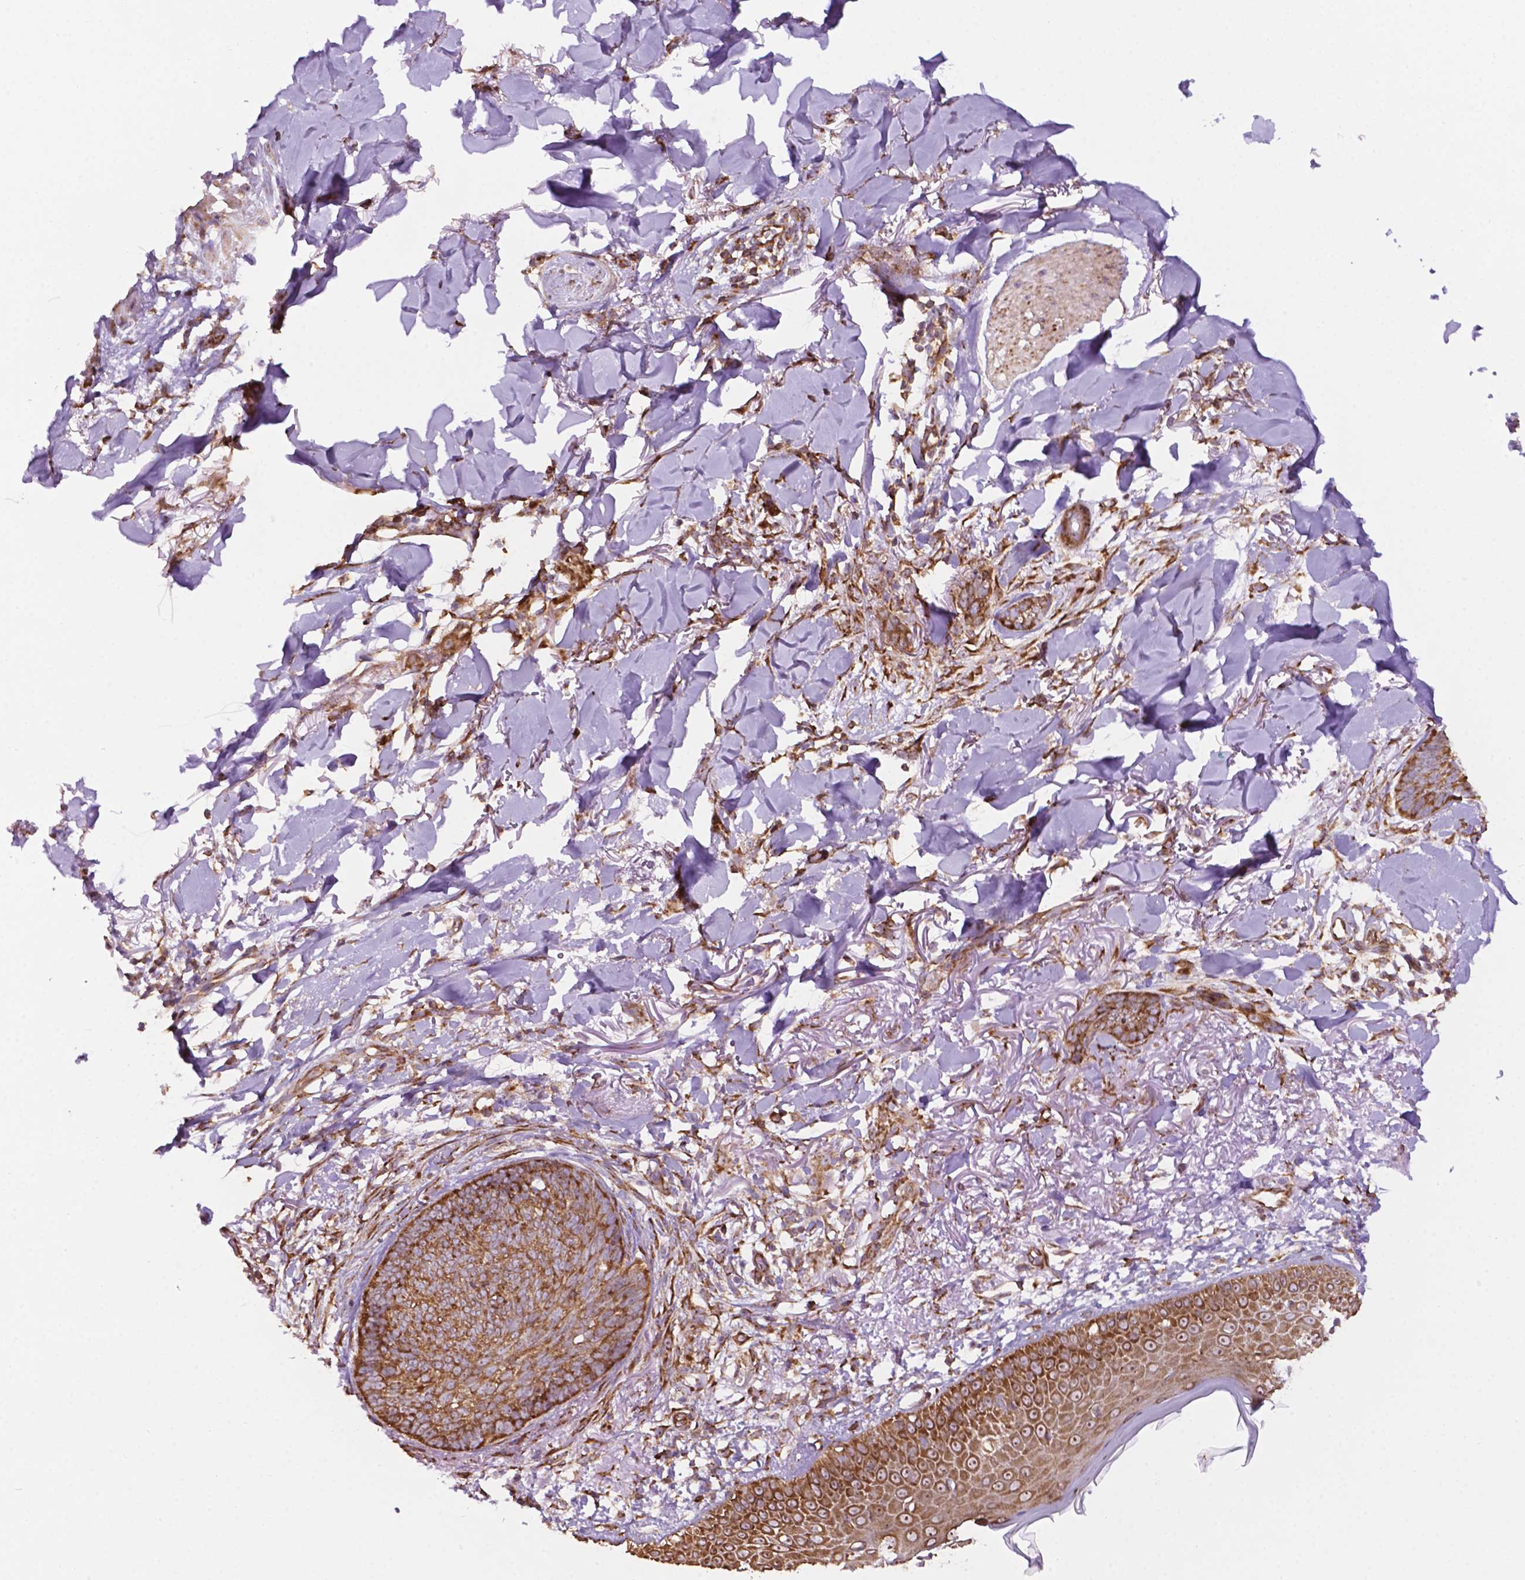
{"staining": {"intensity": "moderate", "quantity": ">75%", "location": "cytoplasmic/membranous"}, "tissue": "skin cancer", "cell_type": "Tumor cells", "image_type": "cancer", "snomed": [{"axis": "morphology", "description": "Normal tissue, NOS"}, {"axis": "morphology", "description": "Basal cell carcinoma"}, {"axis": "topography", "description": "Skin"}], "caption": "Moderate cytoplasmic/membranous positivity is seen in approximately >75% of tumor cells in skin cancer (basal cell carcinoma). (brown staining indicates protein expression, while blue staining denotes nuclei).", "gene": "RPL29", "patient": {"sex": "male", "age": 84}}